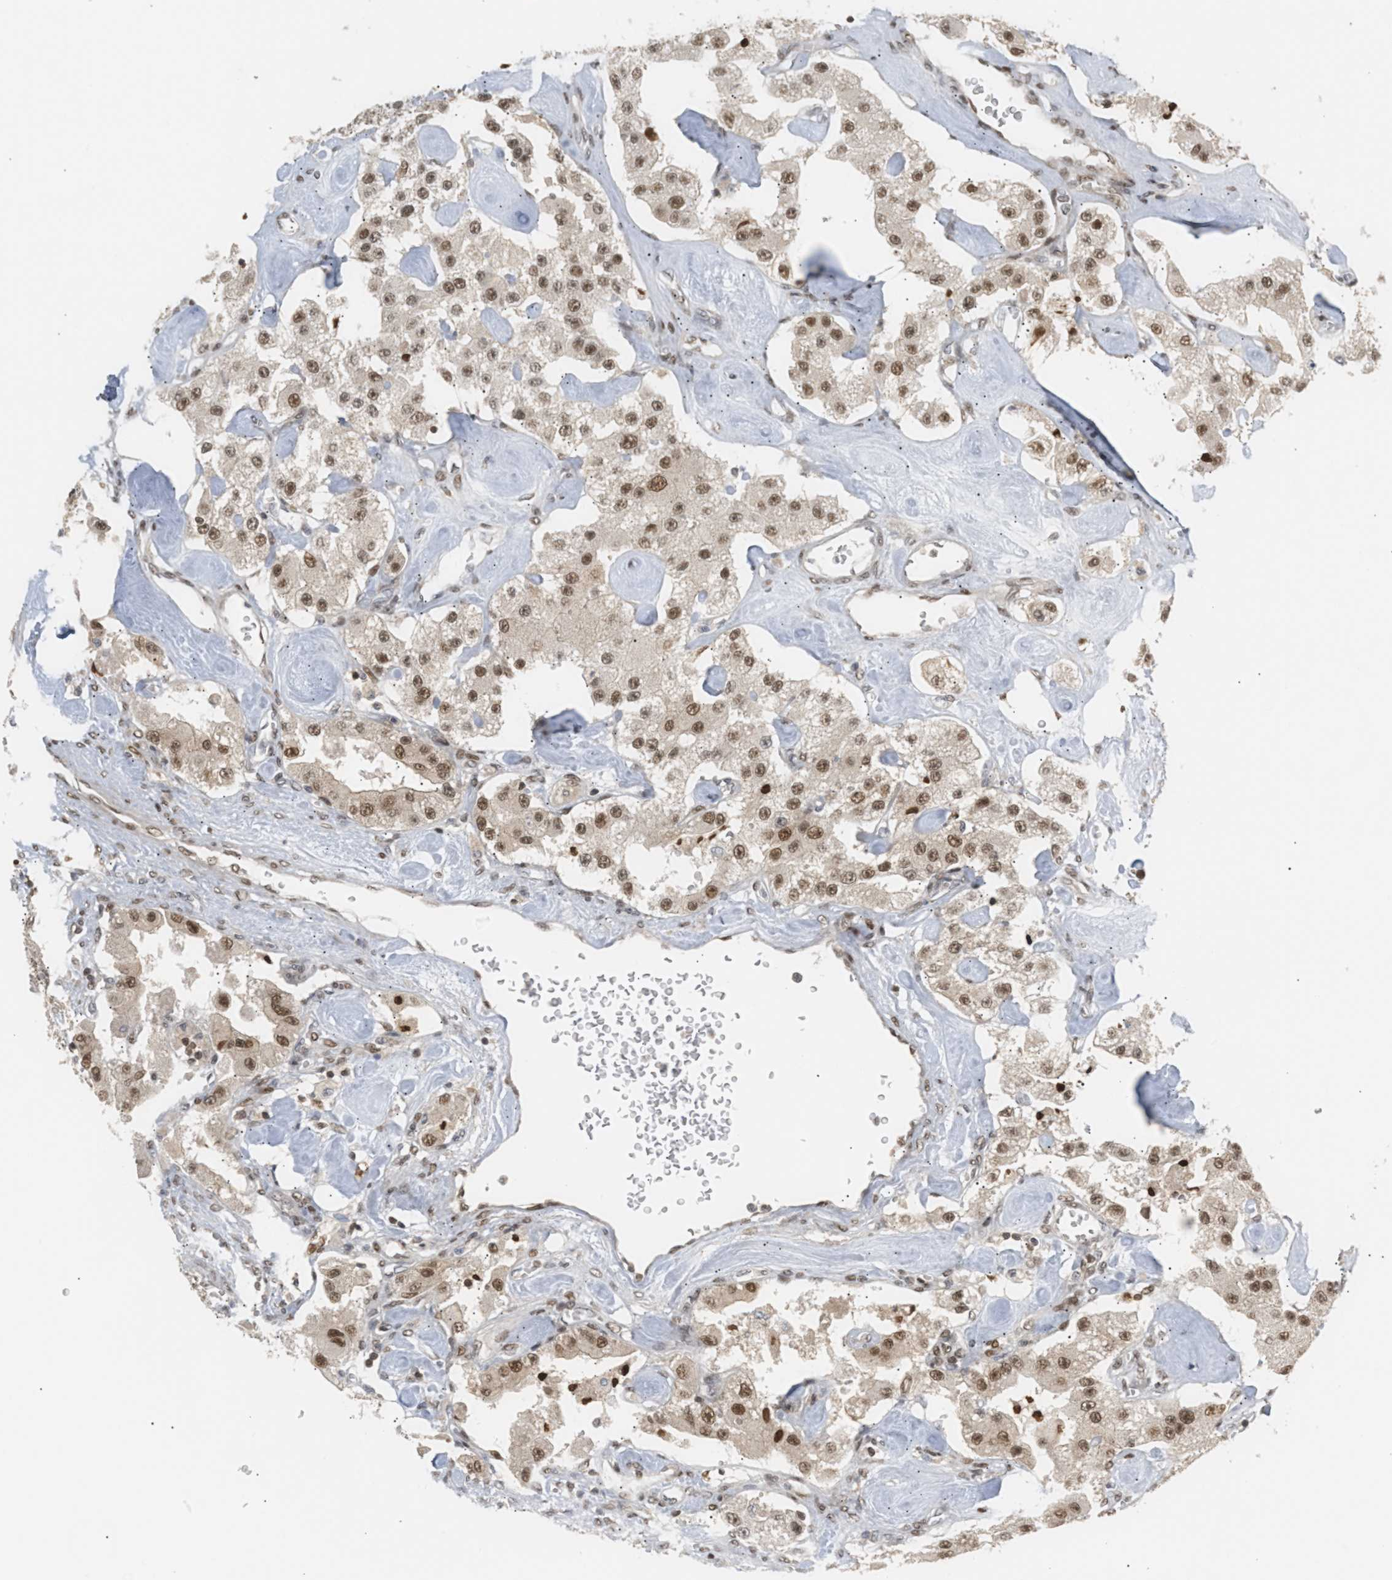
{"staining": {"intensity": "moderate", "quantity": ">75%", "location": "nuclear"}, "tissue": "carcinoid", "cell_type": "Tumor cells", "image_type": "cancer", "snomed": [{"axis": "morphology", "description": "Carcinoid, malignant, NOS"}, {"axis": "topography", "description": "Pancreas"}], "caption": "Immunohistochemistry staining of carcinoid, which shows medium levels of moderate nuclear staining in approximately >75% of tumor cells indicating moderate nuclear protein expression. The staining was performed using DAB (brown) for protein detection and nuclei were counterstained in hematoxylin (blue).", "gene": "SSBP2", "patient": {"sex": "male", "age": 41}}